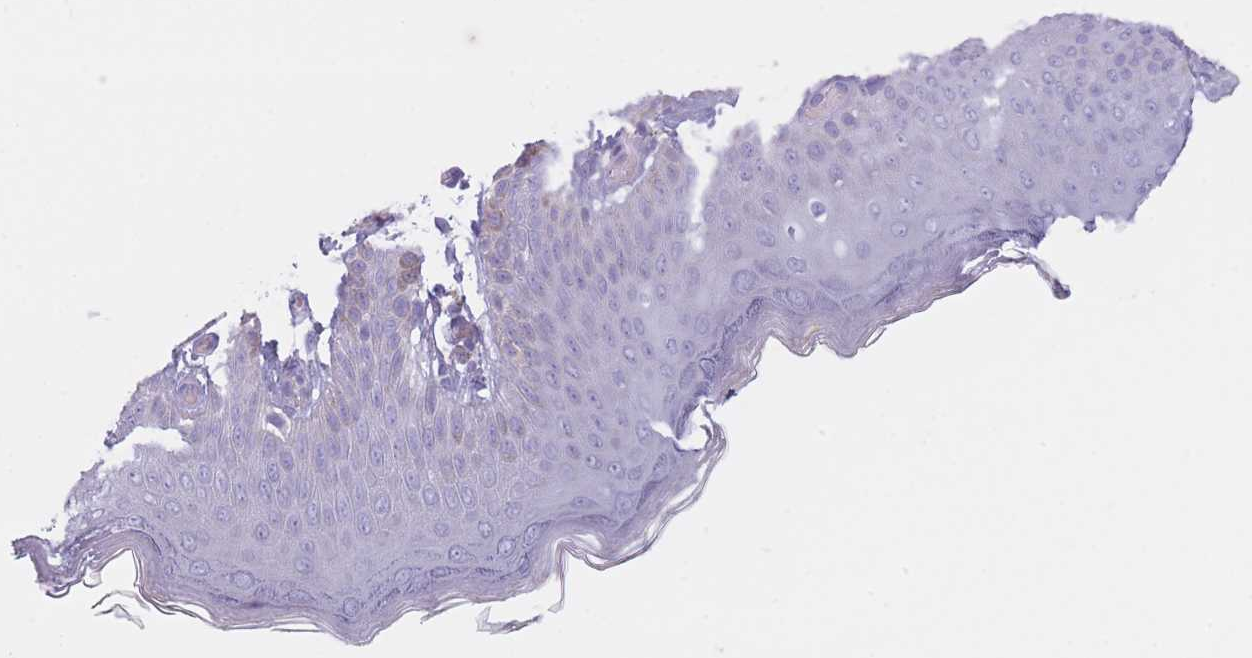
{"staining": {"intensity": "negative", "quantity": "none", "location": "none"}, "tissue": "skin", "cell_type": "Epidermal cells", "image_type": "normal", "snomed": [{"axis": "morphology", "description": "Normal tissue, NOS"}, {"axis": "topography", "description": "Anal"}], "caption": "A micrograph of skin stained for a protein shows no brown staining in epidermal cells.", "gene": "PLEKHG2", "patient": {"sex": "female", "age": 40}}